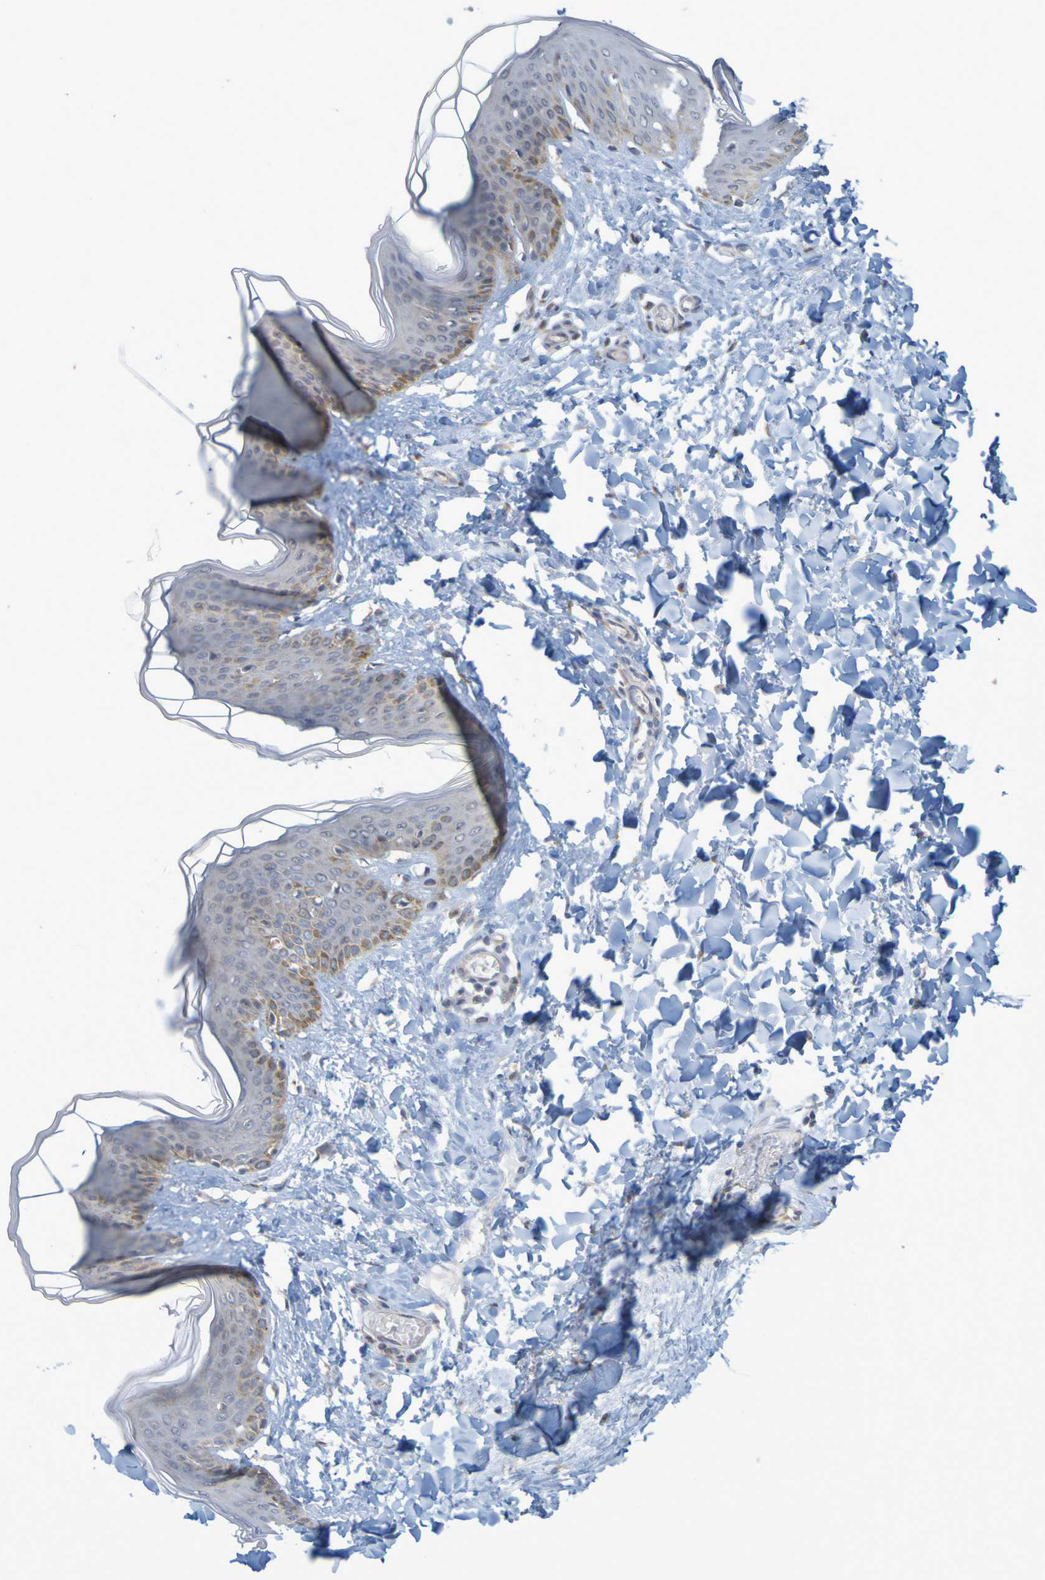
{"staining": {"intensity": "weak", "quantity": ">75%", "location": "cytoplasmic/membranous"}, "tissue": "skin", "cell_type": "Fibroblasts", "image_type": "normal", "snomed": [{"axis": "morphology", "description": "Normal tissue, NOS"}, {"axis": "topography", "description": "Skin"}], "caption": "Protein analysis of benign skin shows weak cytoplasmic/membranous expression in approximately >75% of fibroblasts. The protein of interest is stained brown, and the nuclei are stained in blue (DAB IHC with brightfield microscopy, high magnification).", "gene": "MOGS", "patient": {"sex": "female", "age": 17}}